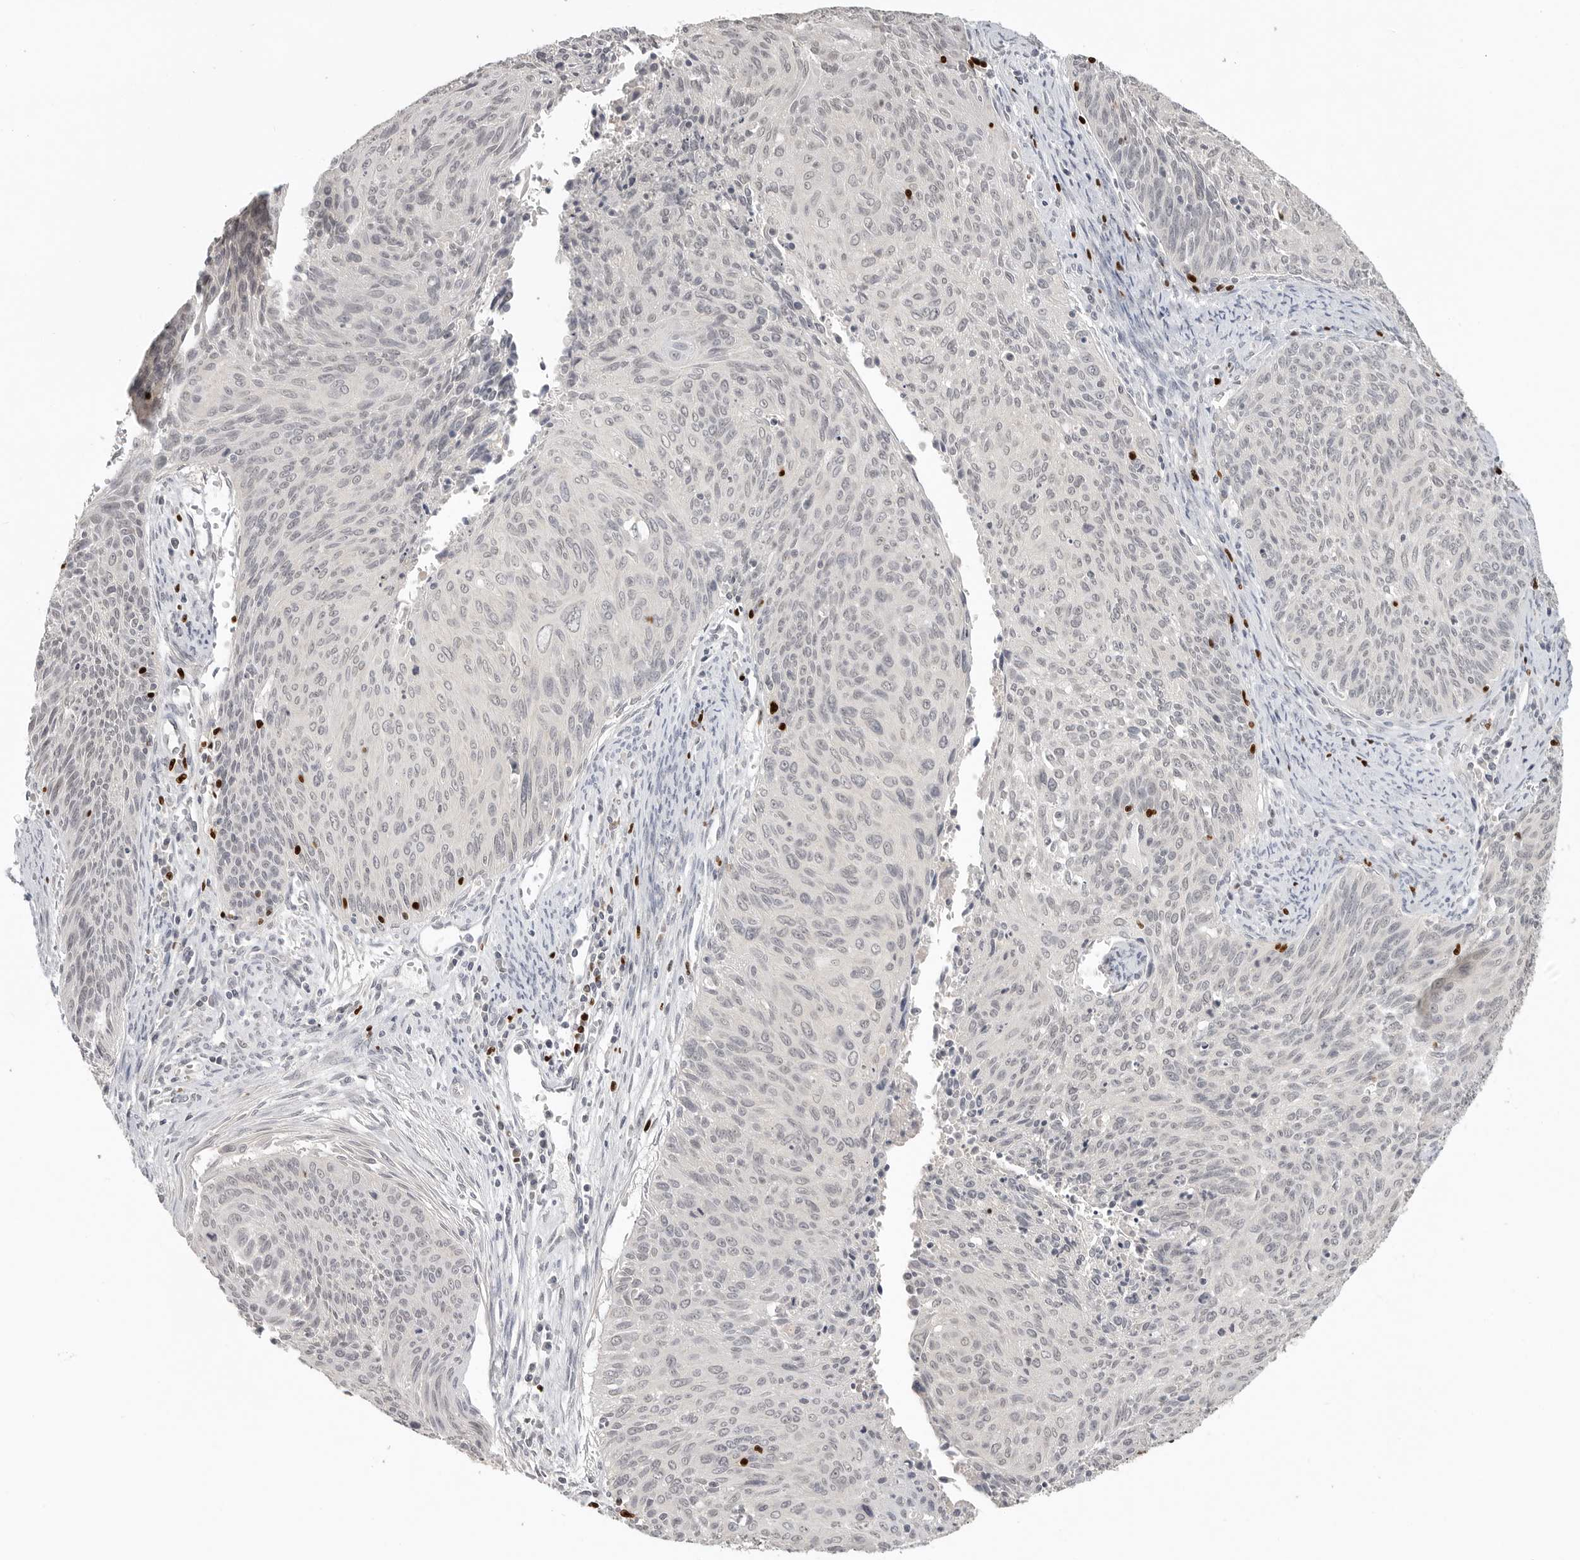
{"staining": {"intensity": "negative", "quantity": "none", "location": "none"}, "tissue": "cervical cancer", "cell_type": "Tumor cells", "image_type": "cancer", "snomed": [{"axis": "morphology", "description": "Squamous cell carcinoma, NOS"}, {"axis": "topography", "description": "Cervix"}], "caption": "Protein analysis of squamous cell carcinoma (cervical) demonstrates no significant staining in tumor cells. (Stains: DAB (3,3'-diaminobenzidine) IHC with hematoxylin counter stain, Microscopy: brightfield microscopy at high magnification).", "gene": "FOXP3", "patient": {"sex": "female", "age": 55}}